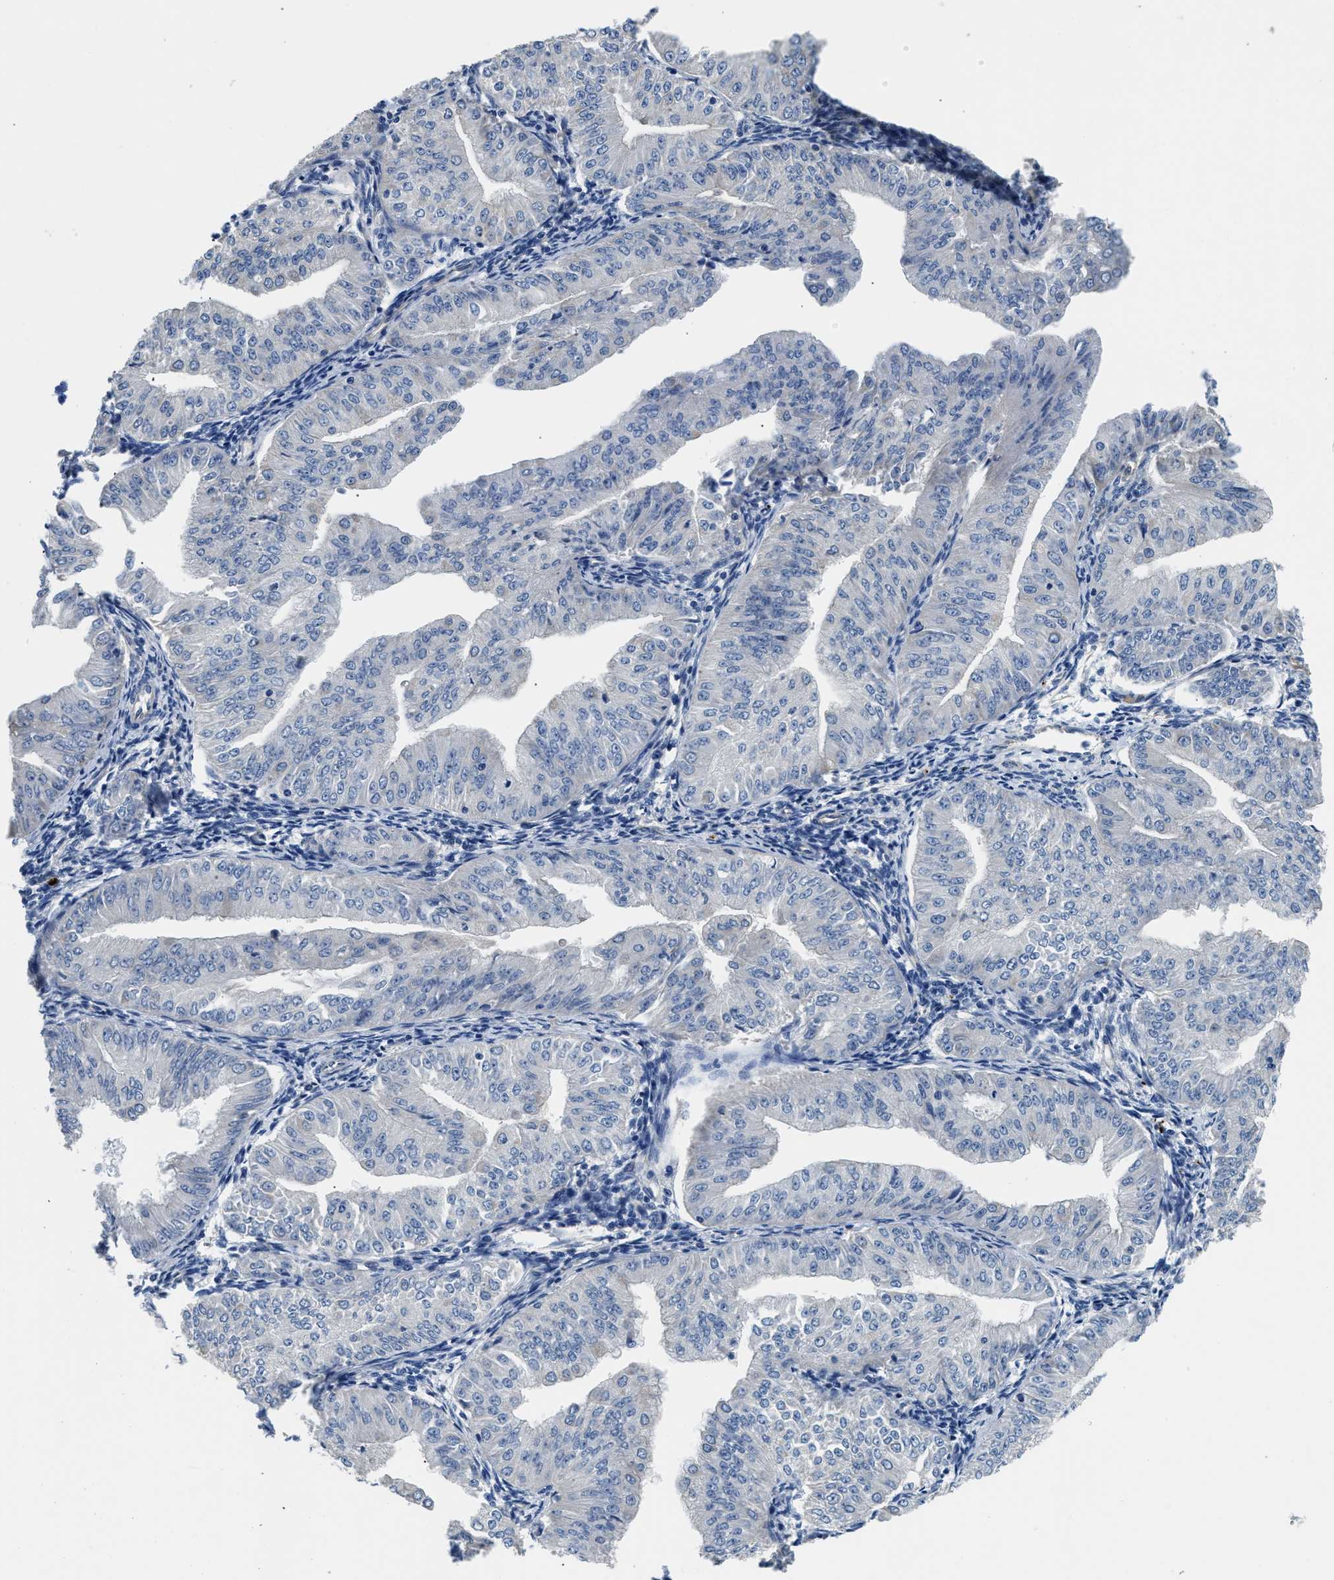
{"staining": {"intensity": "negative", "quantity": "none", "location": "none"}, "tissue": "endometrial cancer", "cell_type": "Tumor cells", "image_type": "cancer", "snomed": [{"axis": "morphology", "description": "Normal tissue, NOS"}, {"axis": "morphology", "description": "Adenocarcinoma, NOS"}, {"axis": "topography", "description": "Endometrium"}], "caption": "IHC histopathology image of human endometrial cancer stained for a protein (brown), which displays no positivity in tumor cells.", "gene": "CSDE1", "patient": {"sex": "female", "age": 53}}